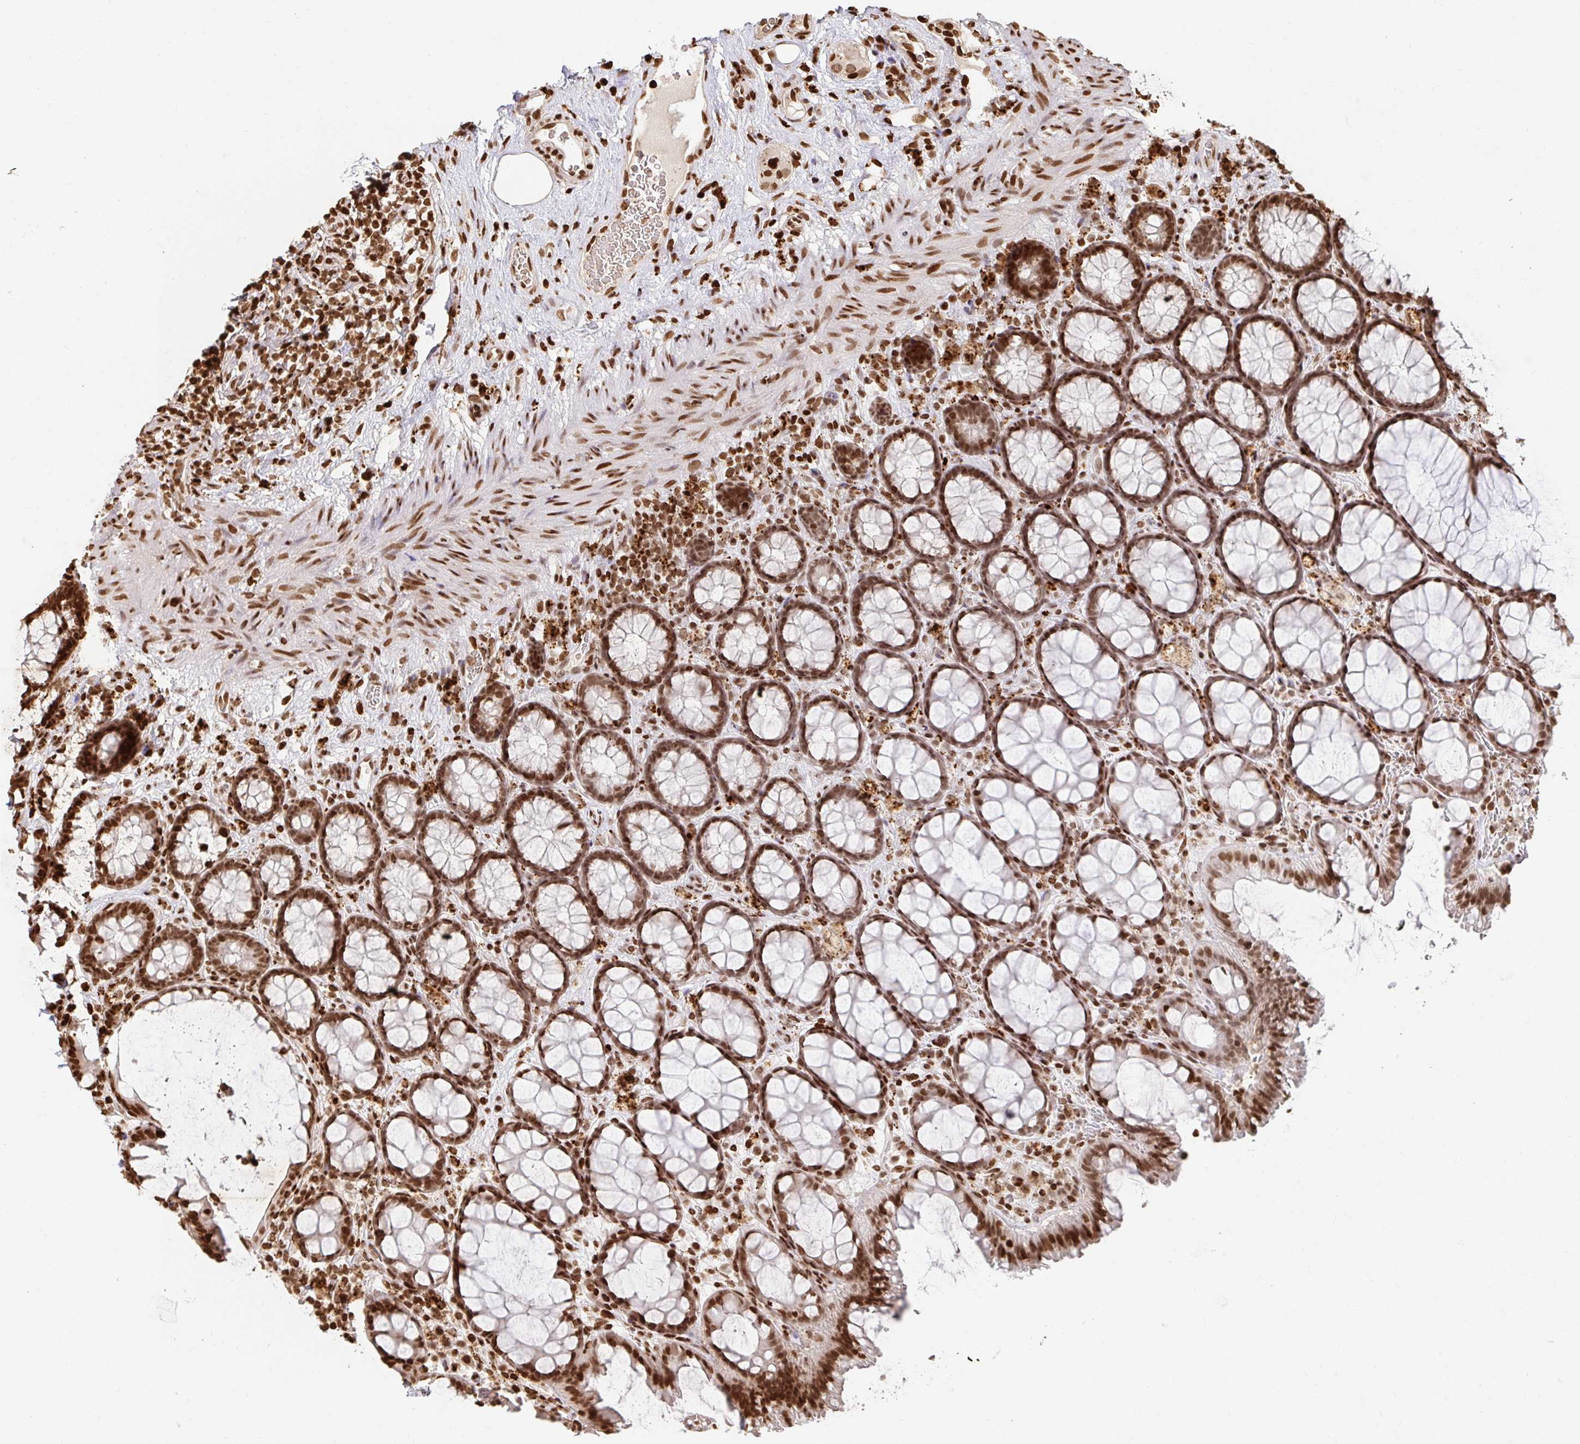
{"staining": {"intensity": "strong", "quantity": ">75%", "location": "nuclear"}, "tissue": "rectum", "cell_type": "Glandular cells", "image_type": "normal", "snomed": [{"axis": "morphology", "description": "Normal tissue, NOS"}, {"axis": "topography", "description": "Rectum"}], "caption": "Rectum stained with a brown dye displays strong nuclear positive staining in about >75% of glandular cells.", "gene": "H2BC5", "patient": {"sex": "female", "age": 67}}